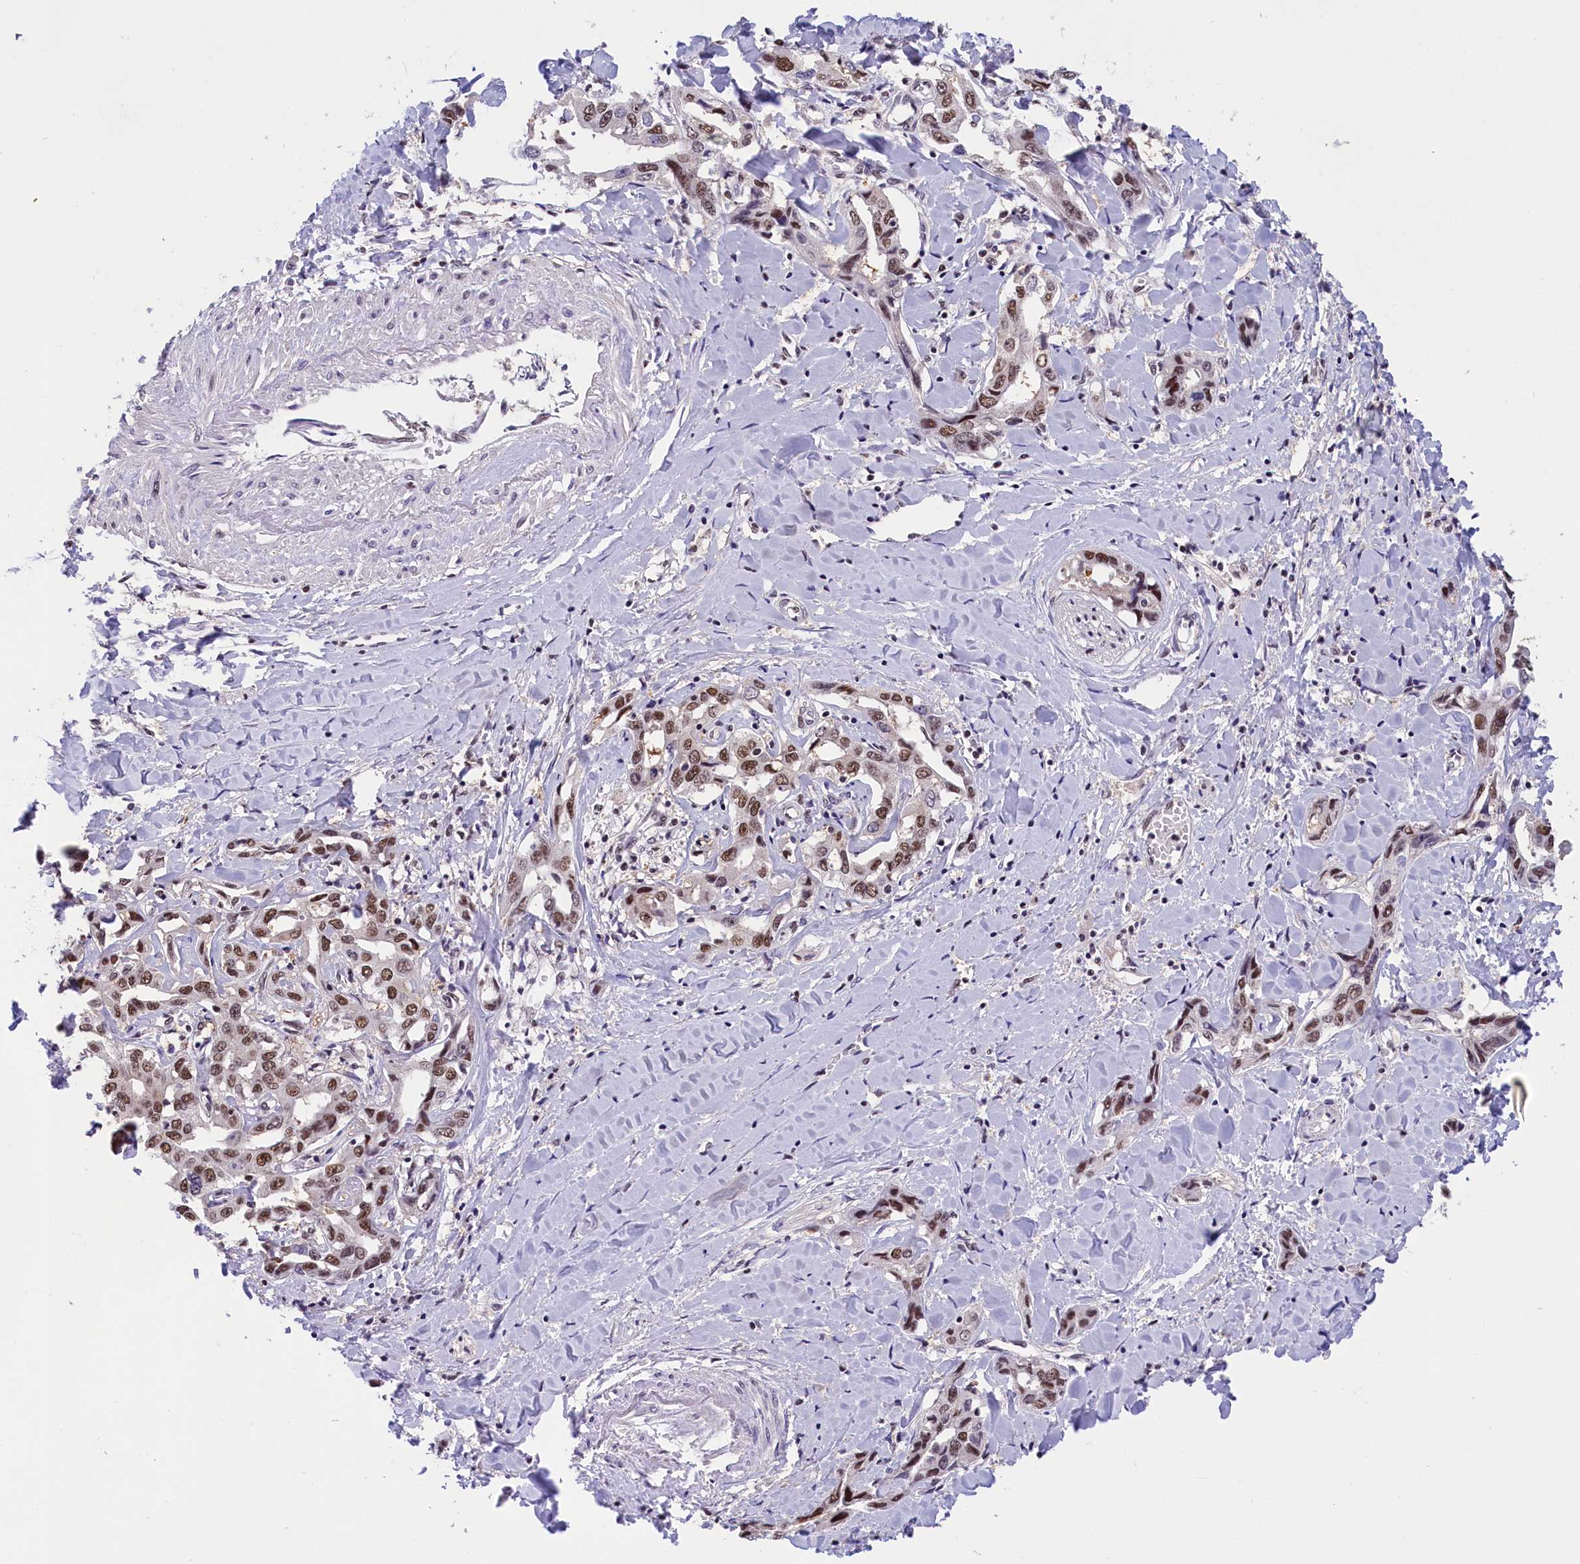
{"staining": {"intensity": "moderate", "quantity": ">75%", "location": "nuclear"}, "tissue": "liver cancer", "cell_type": "Tumor cells", "image_type": "cancer", "snomed": [{"axis": "morphology", "description": "Cholangiocarcinoma"}, {"axis": "topography", "description": "Liver"}], "caption": "A high-resolution micrograph shows immunohistochemistry staining of cholangiocarcinoma (liver), which demonstrates moderate nuclear staining in about >75% of tumor cells. The protein is stained brown, and the nuclei are stained in blue (DAB IHC with brightfield microscopy, high magnification).", "gene": "ZC3H4", "patient": {"sex": "male", "age": 59}}